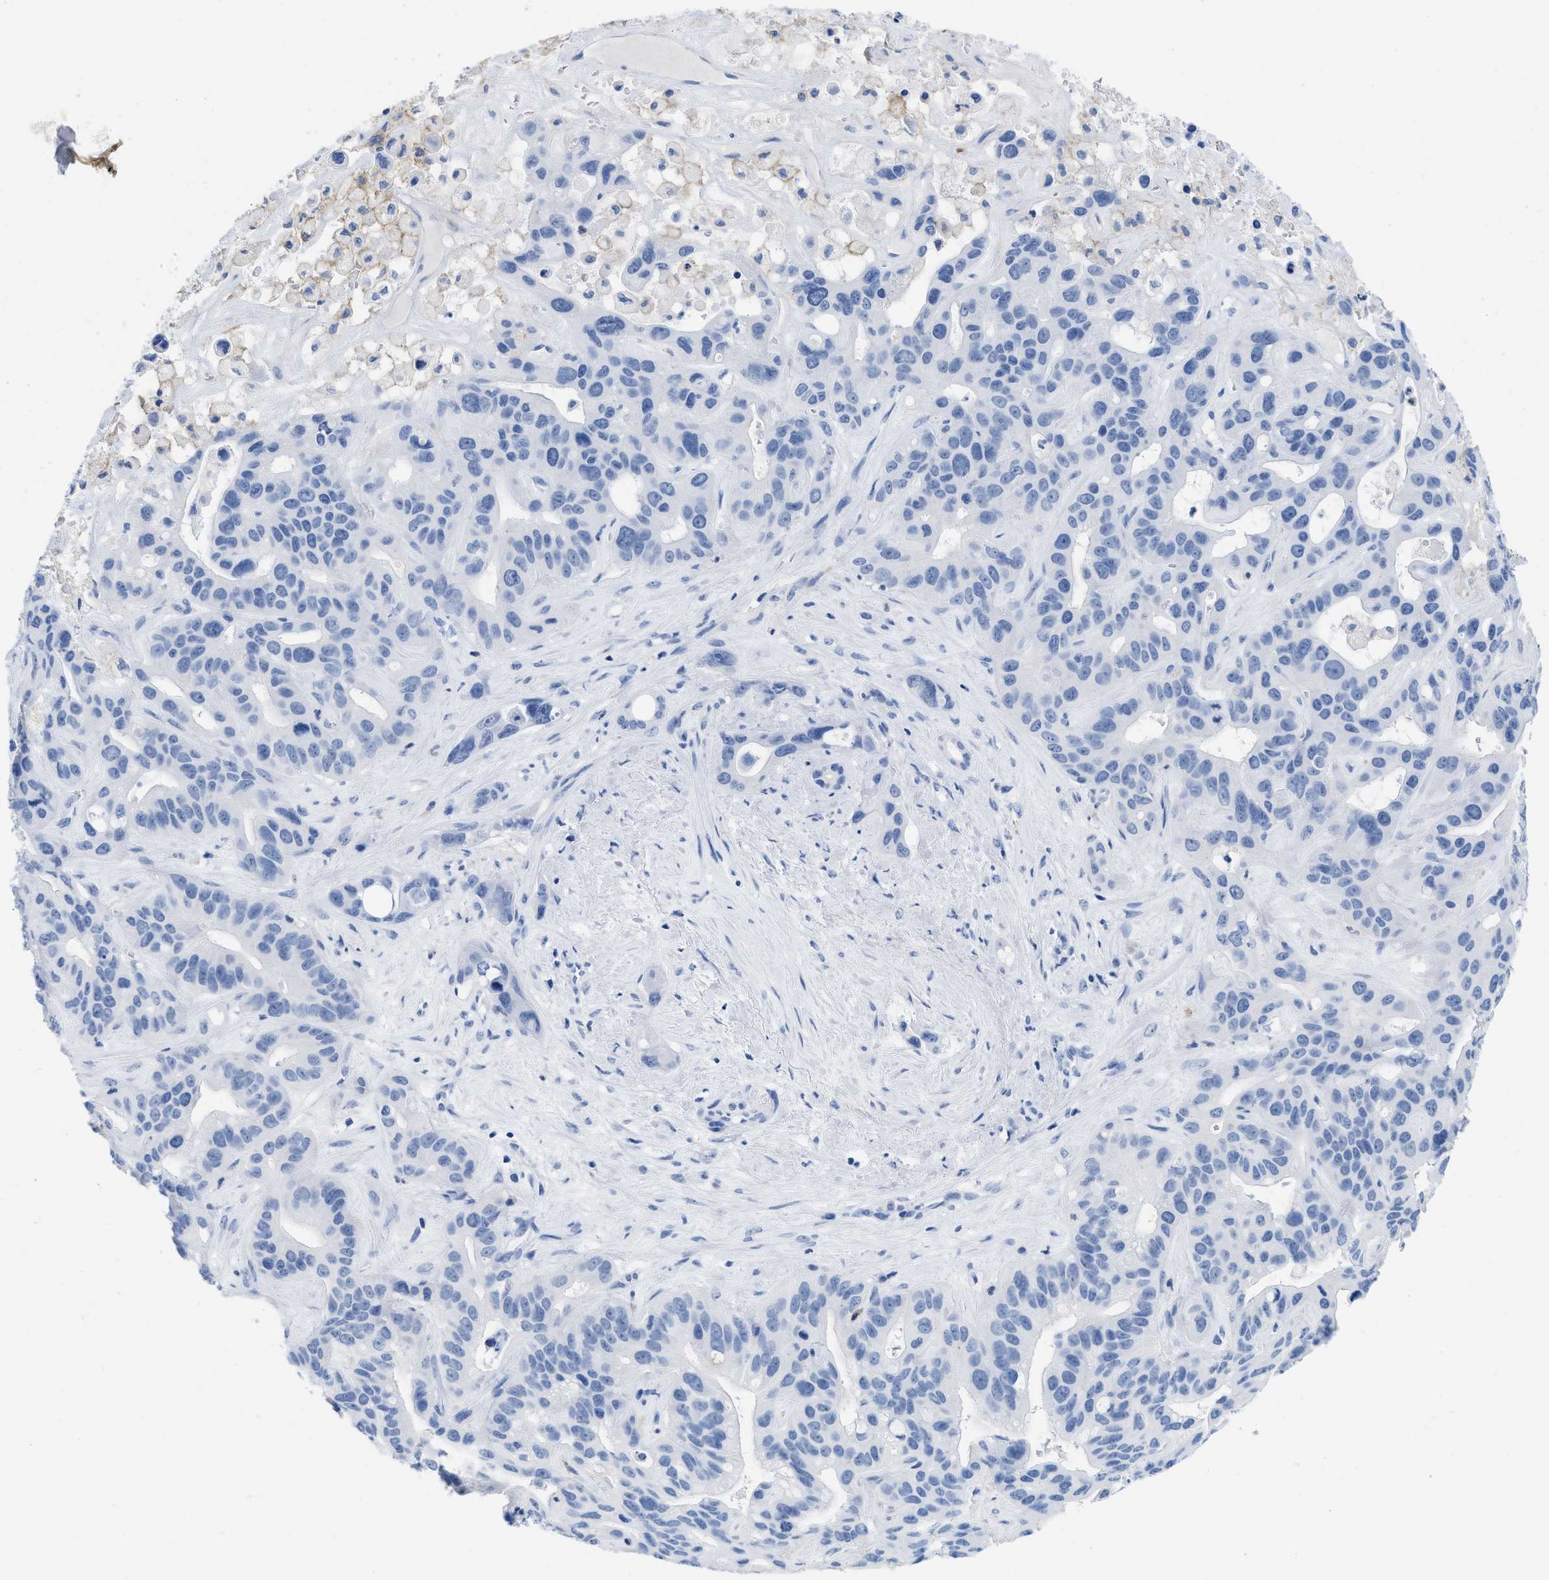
{"staining": {"intensity": "negative", "quantity": "none", "location": "none"}, "tissue": "liver cancer", "cell_type": "Tumor cells", "image_type": "cancer", "snomed": [{"axis": "morphology", "description": "Cholangiocarcinoma"}, {"axis": "topography", "description": "Liver"}], "caption": "Cholangiocarcinoma (liver) was stained to show a protein in brown. There is no significant expression in tumor cells.", "gene": "CR1", "patient": {"sex": "female", "age": 65}}